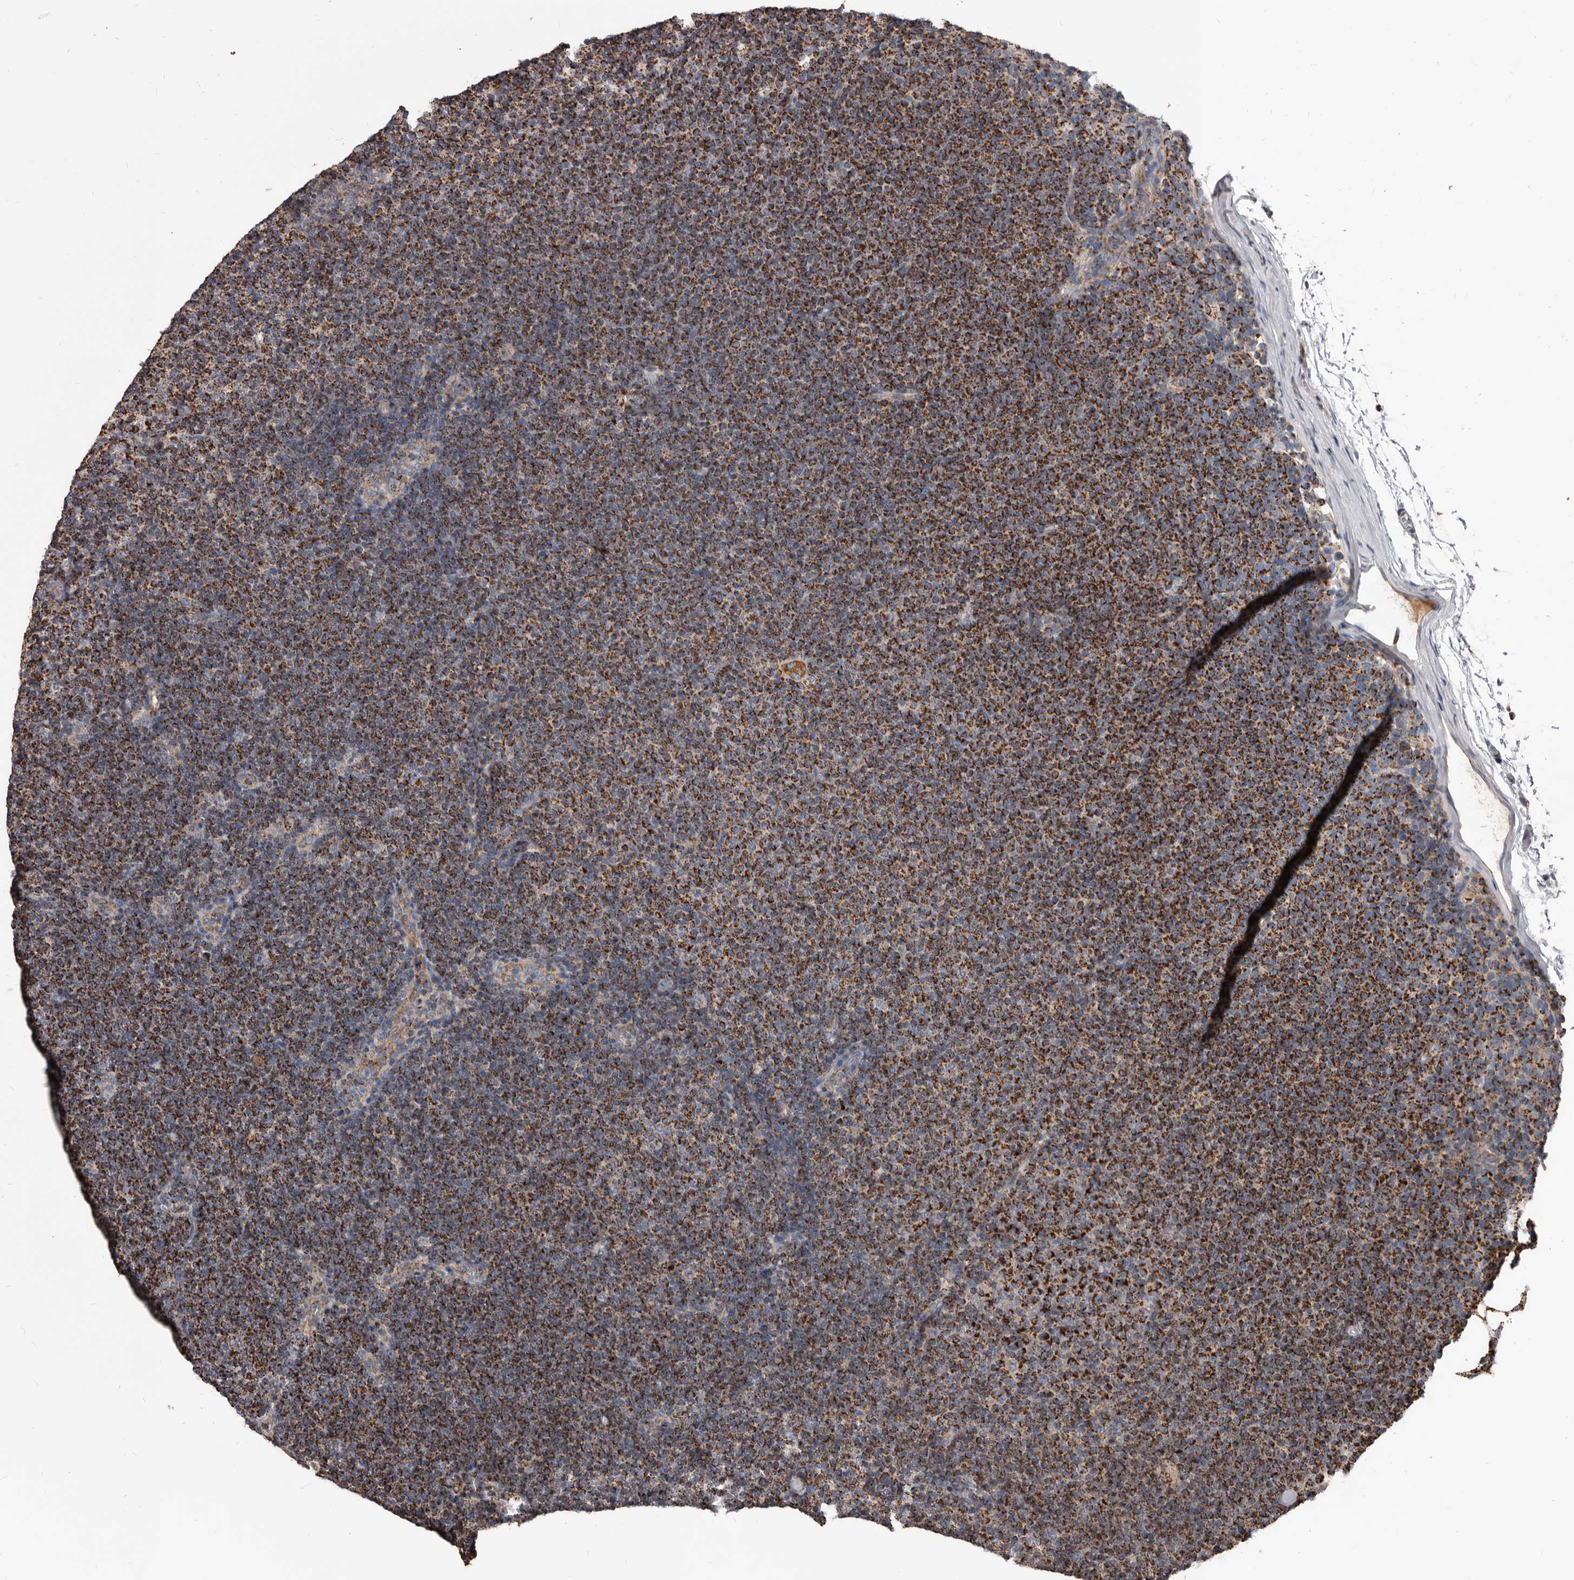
{"staining": {"intensity": "strong", "quantity": ">75%", "location": "cytoplasmic/membranous"}, "tissue": "lymphoma", "cell_type": "Tumor cells", "image_type": "cancer", "snomed": [{"axis": "morphology", "description": "Malignant lymphoma, non-Hodgkin's type, Low grade"}, {"axis": "topography", "description": "Lymph node"}], "caption": "Human lymphoma stained with a brown dye shows strong cytoplasmic/membranous positive positivity in about >75% of tumor cells.", "gene": "ALDH5A1", "patient": {"sex": "female", "age": 53}}